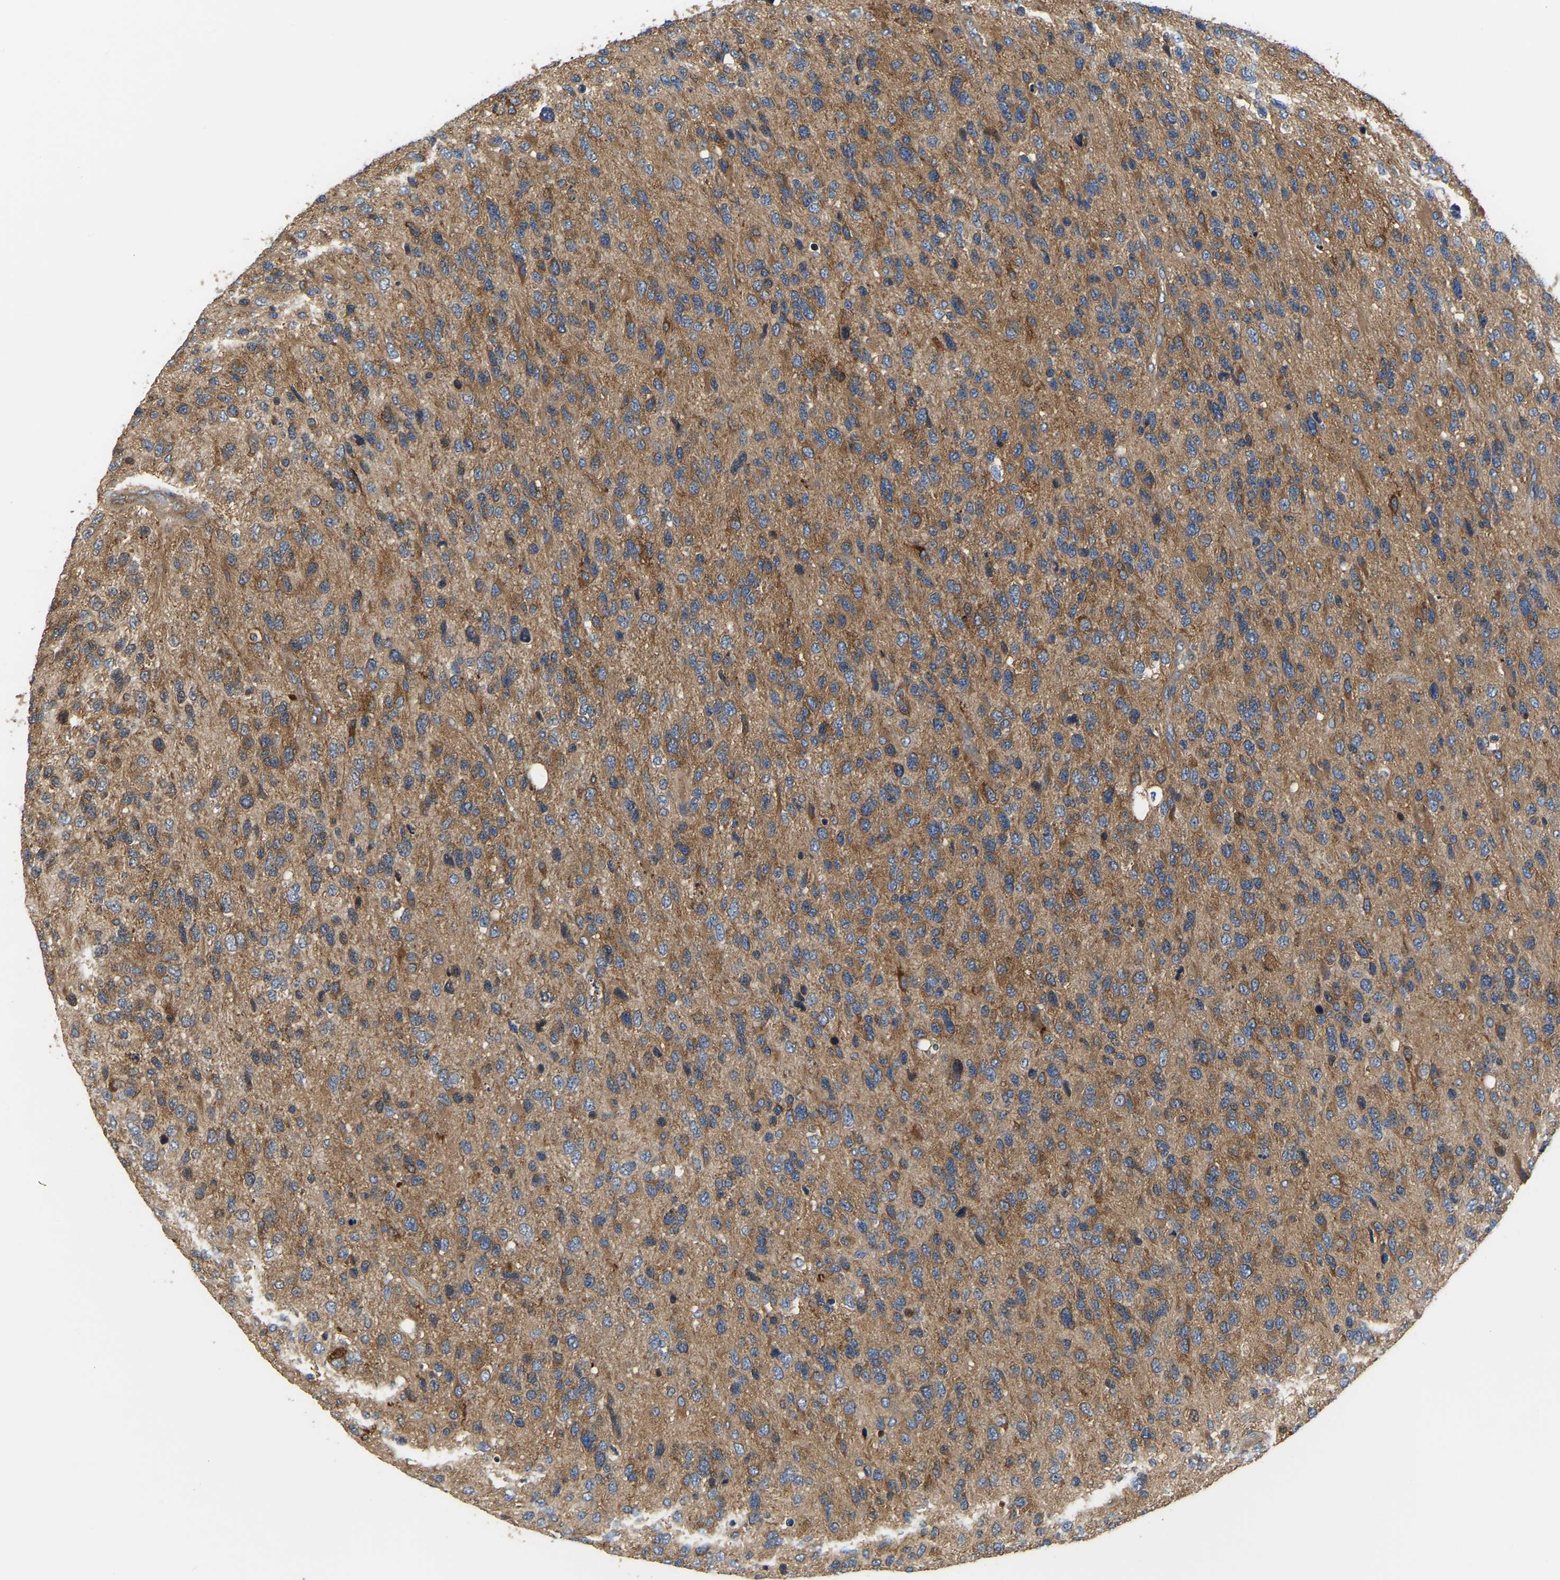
{"staining": {"intensity": "moderate", "quantity": ">75%", "location": "cytoplasmic/membranous"}, "tissue": "glioma", "cell_type": "Tumor cells", "image_type": "cancer", "snomed": [{"axis": "morphology", "description": "Glioma, malignant, High grade"}, {"axis": "topography", "description": "Brain"}], "caption": "Immunohistochemistry (IHC) histopathology image of neoplastic tissue: human high-grade glioma (malignant) stained using immunohistochemistry shows medium levels of moderate protein expression localized specifically in the cytoplasmic/membranous of tumor cells, appearing as a cytoplasmic/membranous brown color.", "gene": "GARS1", "patient": {"sex": "female", "age": 58}}